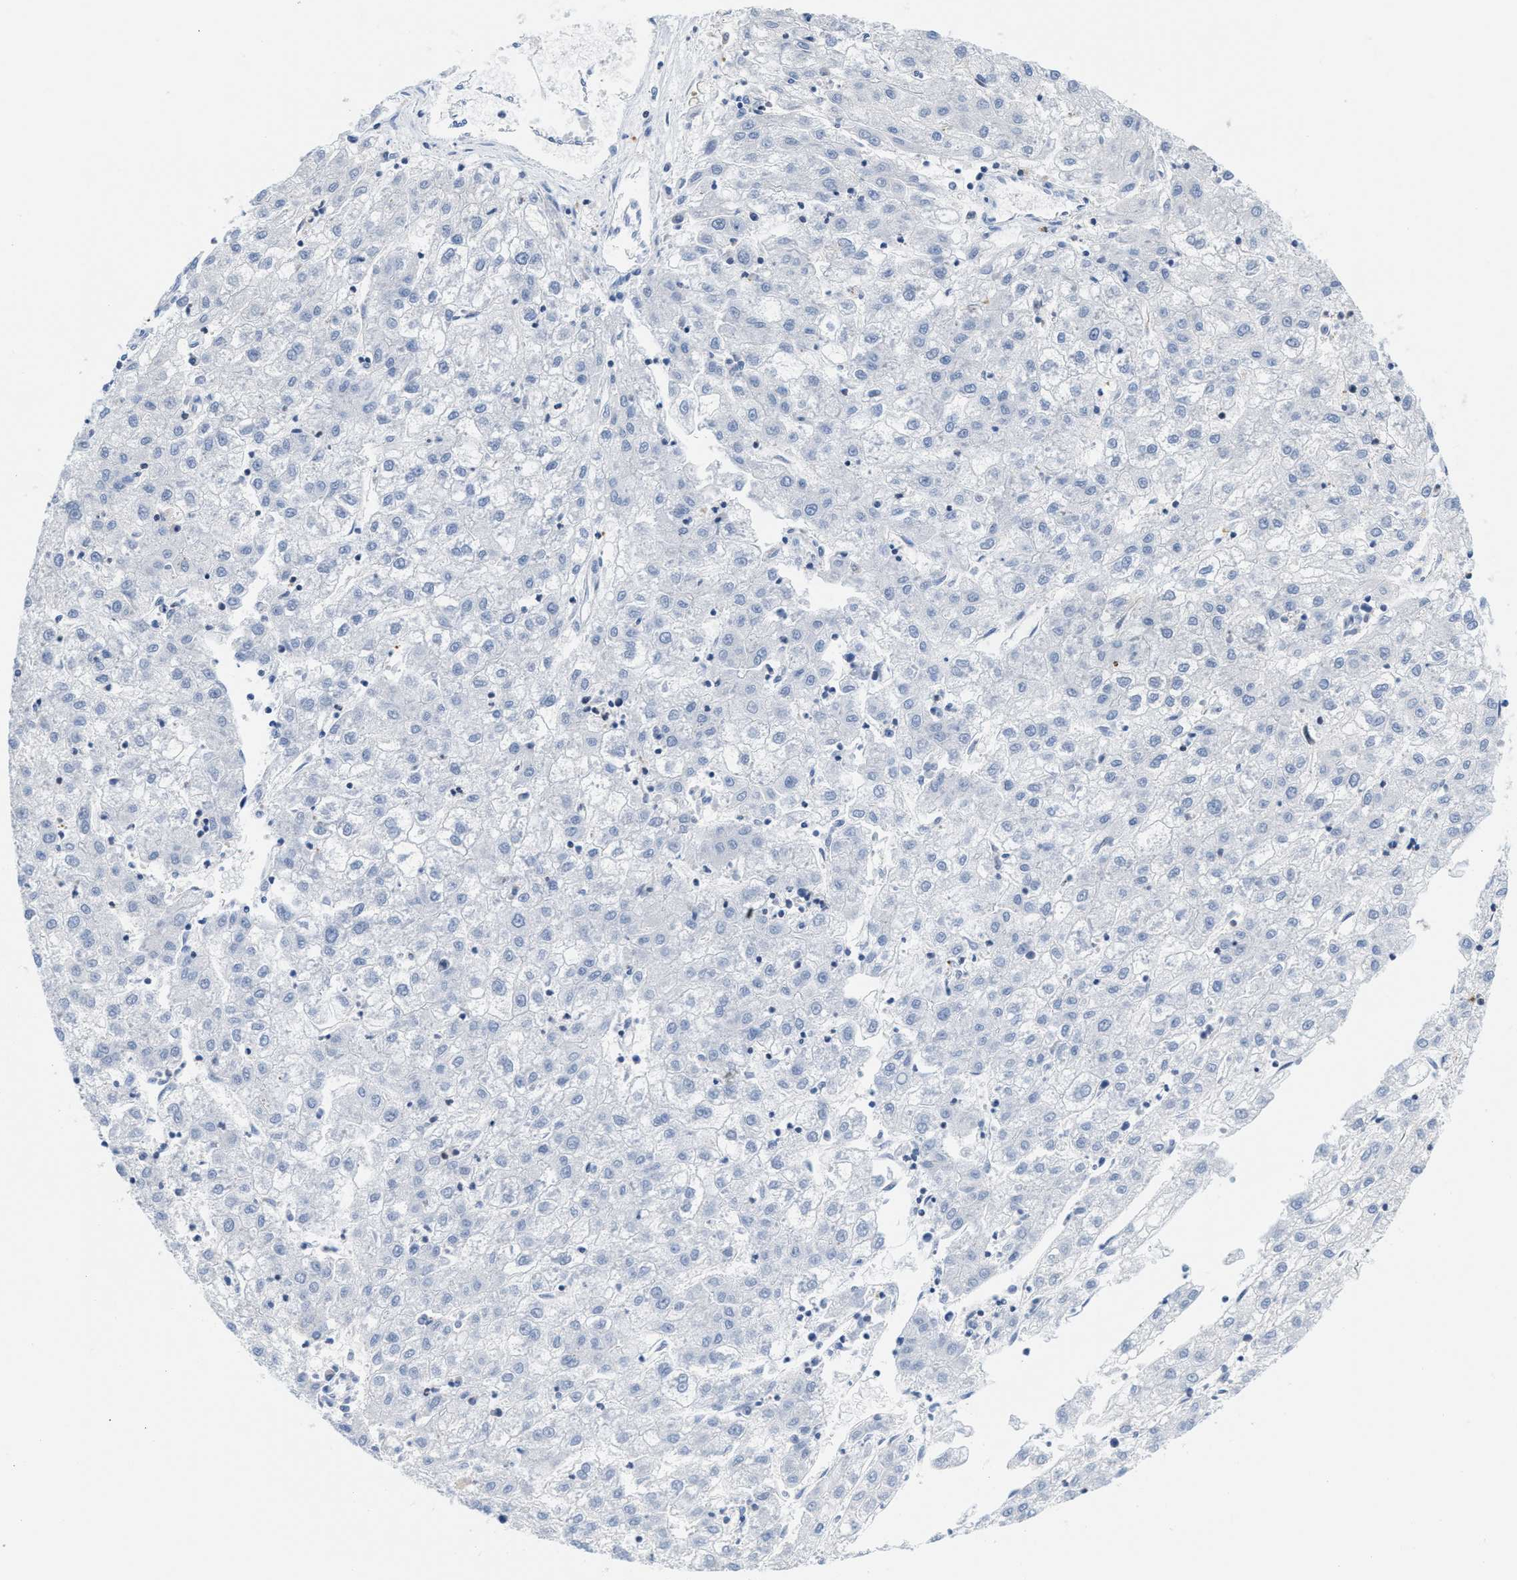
{"staining": {"intensity": "negative", "quantity": "none", "location": "none"}, "tissue": "liver cancer", "cell_type": "Tumor cells", "image_type": "cancer", "snomed": [{"axis": "morphology", "description": "Carcinoma, Hepatocellular, NOS"}, {"axis": "topography", "description": "Liver"}], "caption": "IHC photomicrograph of human hepatocellular carcinoma (liver) stained for a protein (brown), which demonstrates no staining in tumor cells.", "gene": "IL16", "patient": {"sex": "male", "age": 72}}